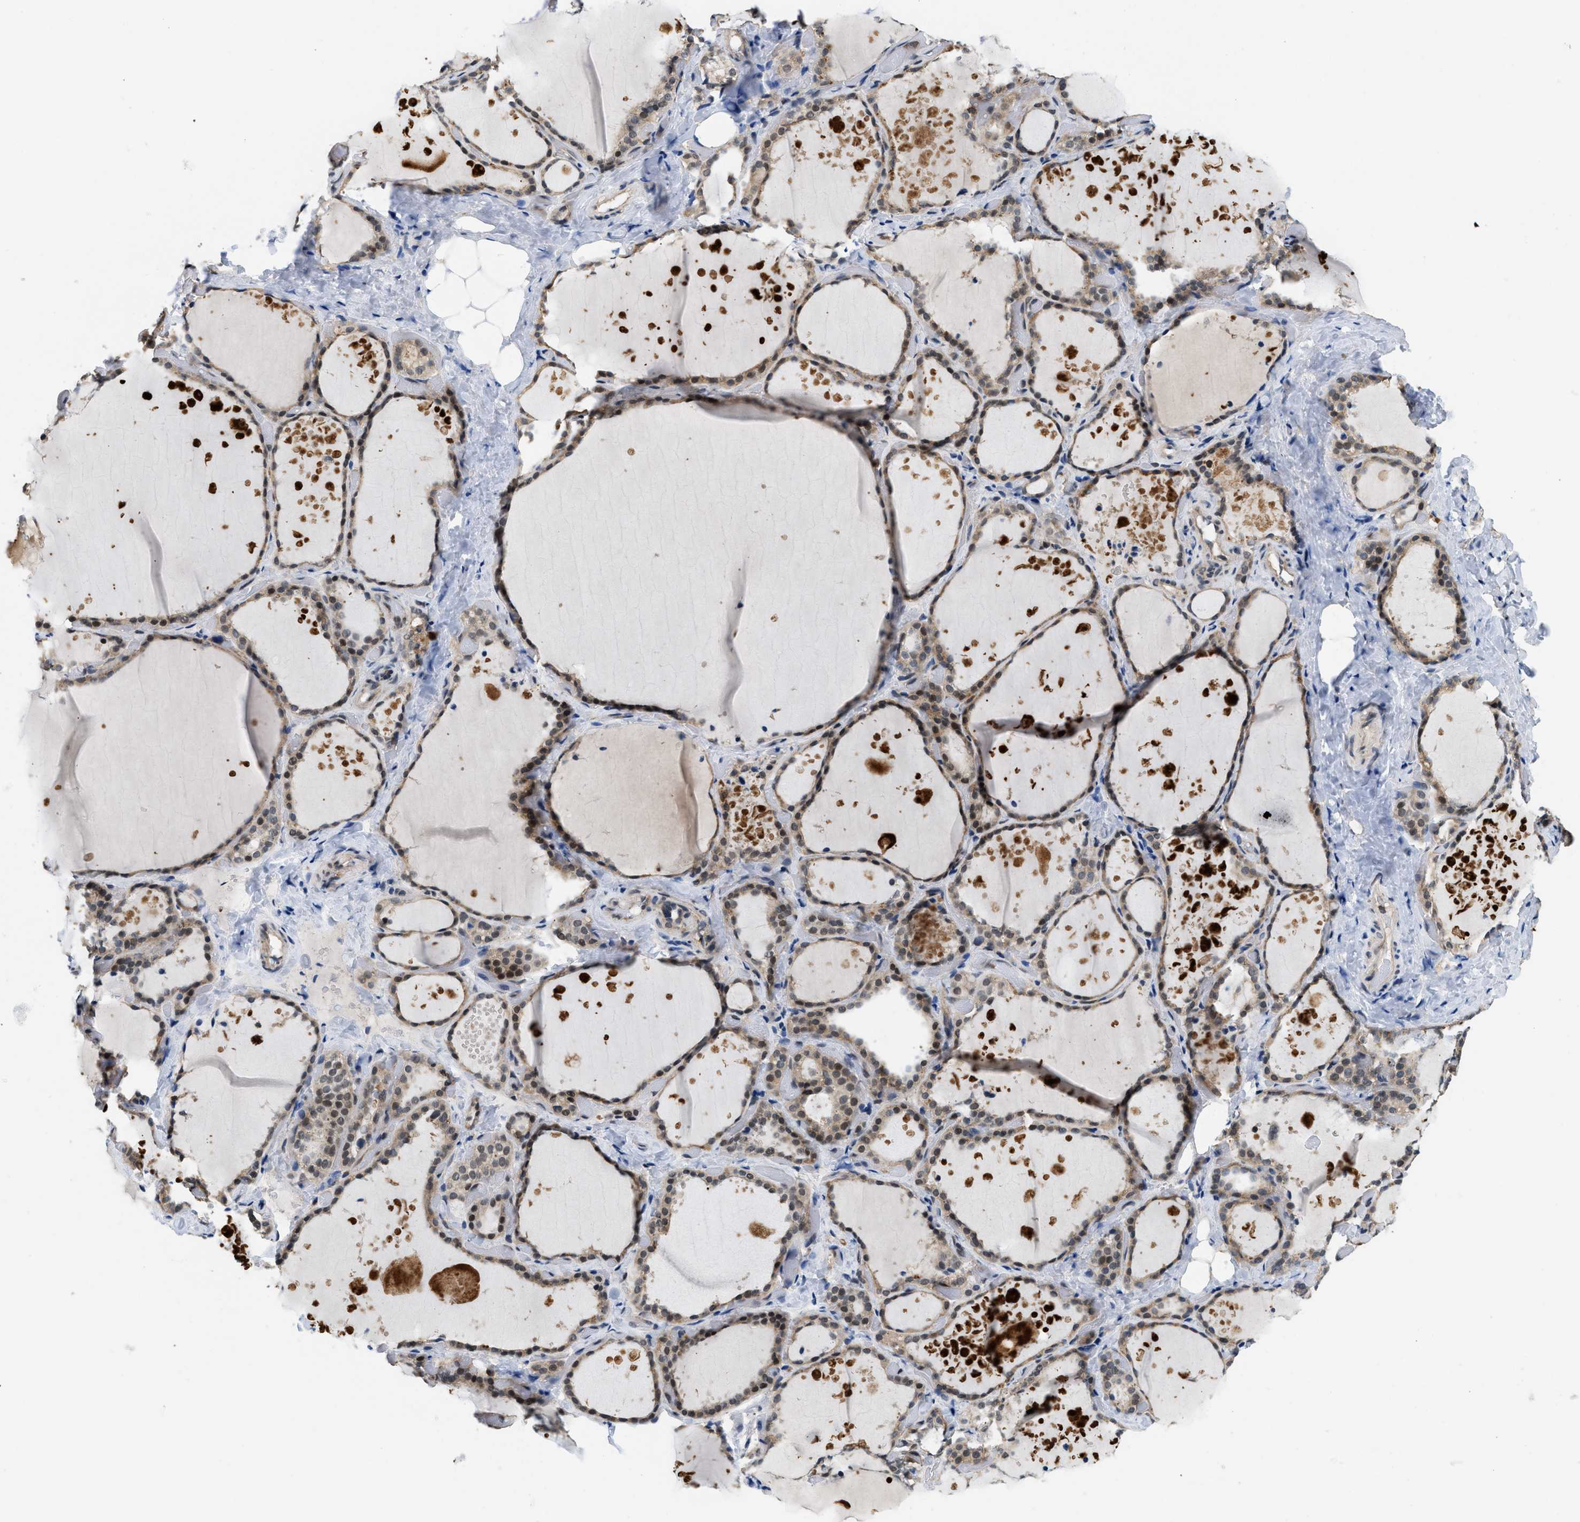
{"staining": {"intensity": "moderate", "quantity": "25%-75%", "location": "cytoplasmic/membranous,nuclear"}, "tissue": "thyroid gland", "cell_type": "Glandular cells", "image_type": "normal", "snomed": [{"axis": "morphology", "description": "Normal tissue, NOS"}, {"axis": "topography", "description": "Thyroid gland"}], "caption": "High-magnification brightfield microscopy of benign thyroid gland stained with DAB (brown) and counterstained with hematoxylin (blue). glandular cells exhibit moderate cytoplasmic/membranous,nuclear expression is identified in approximately25%-75% of cells.", "gene": "ATF7IP", "patient": {"sex": "female", "age": 44}}